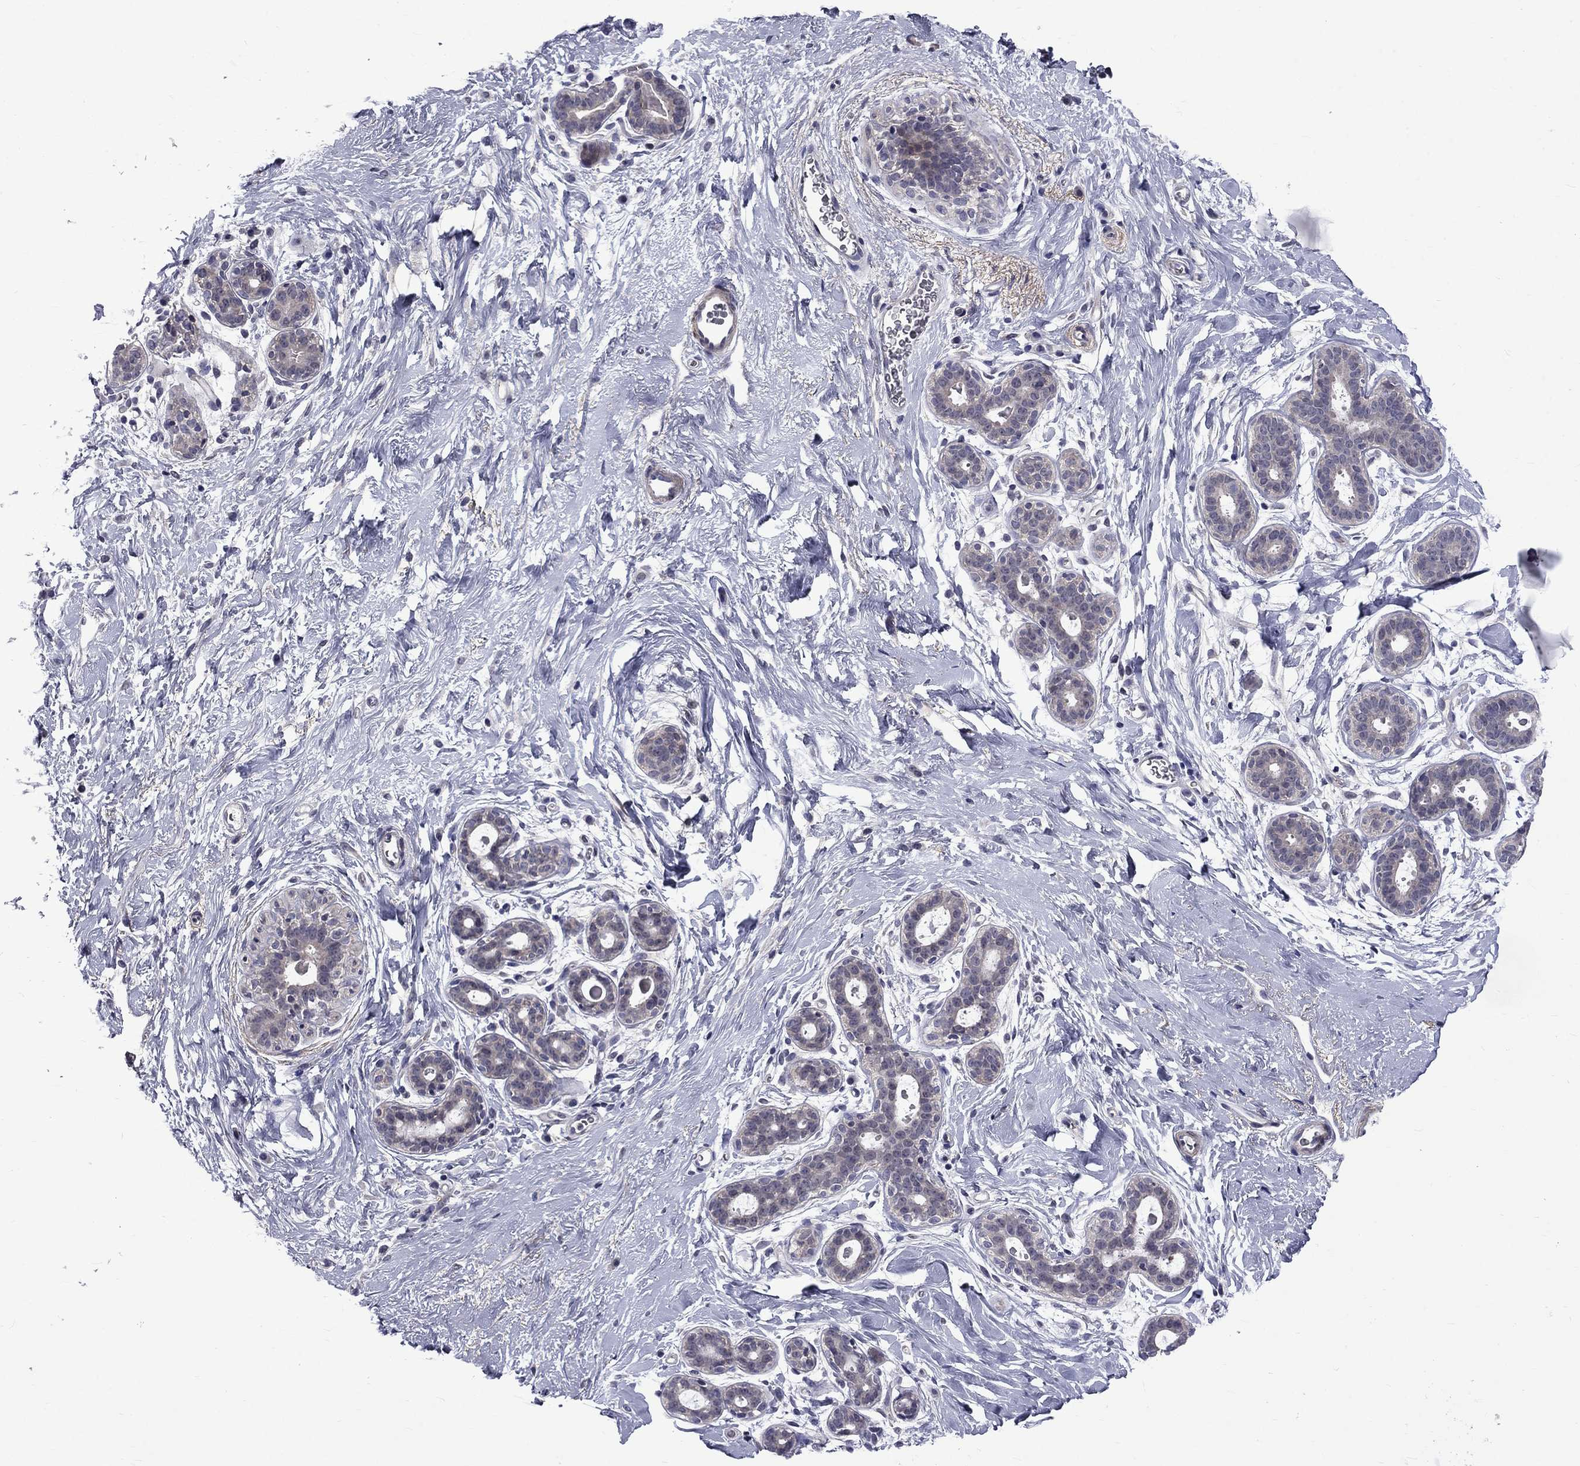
{"staining": {"intensity": "negative", "quantity": "none", "location": "none"}, "tissue": "breast", "cell_type": "Glandular cells", "image_type": "normal", "snomed": [{"axis": "morphology", "description": "Normal tissue, NOS"}, {"axis": "topography", "description": "Breast"}], "caption": "Immunohistochemistry of normal human breast demonstrates no positivity in glandular cells.", "gene": "SNTA1", "patient": {"sex": "female", "age": 43}}